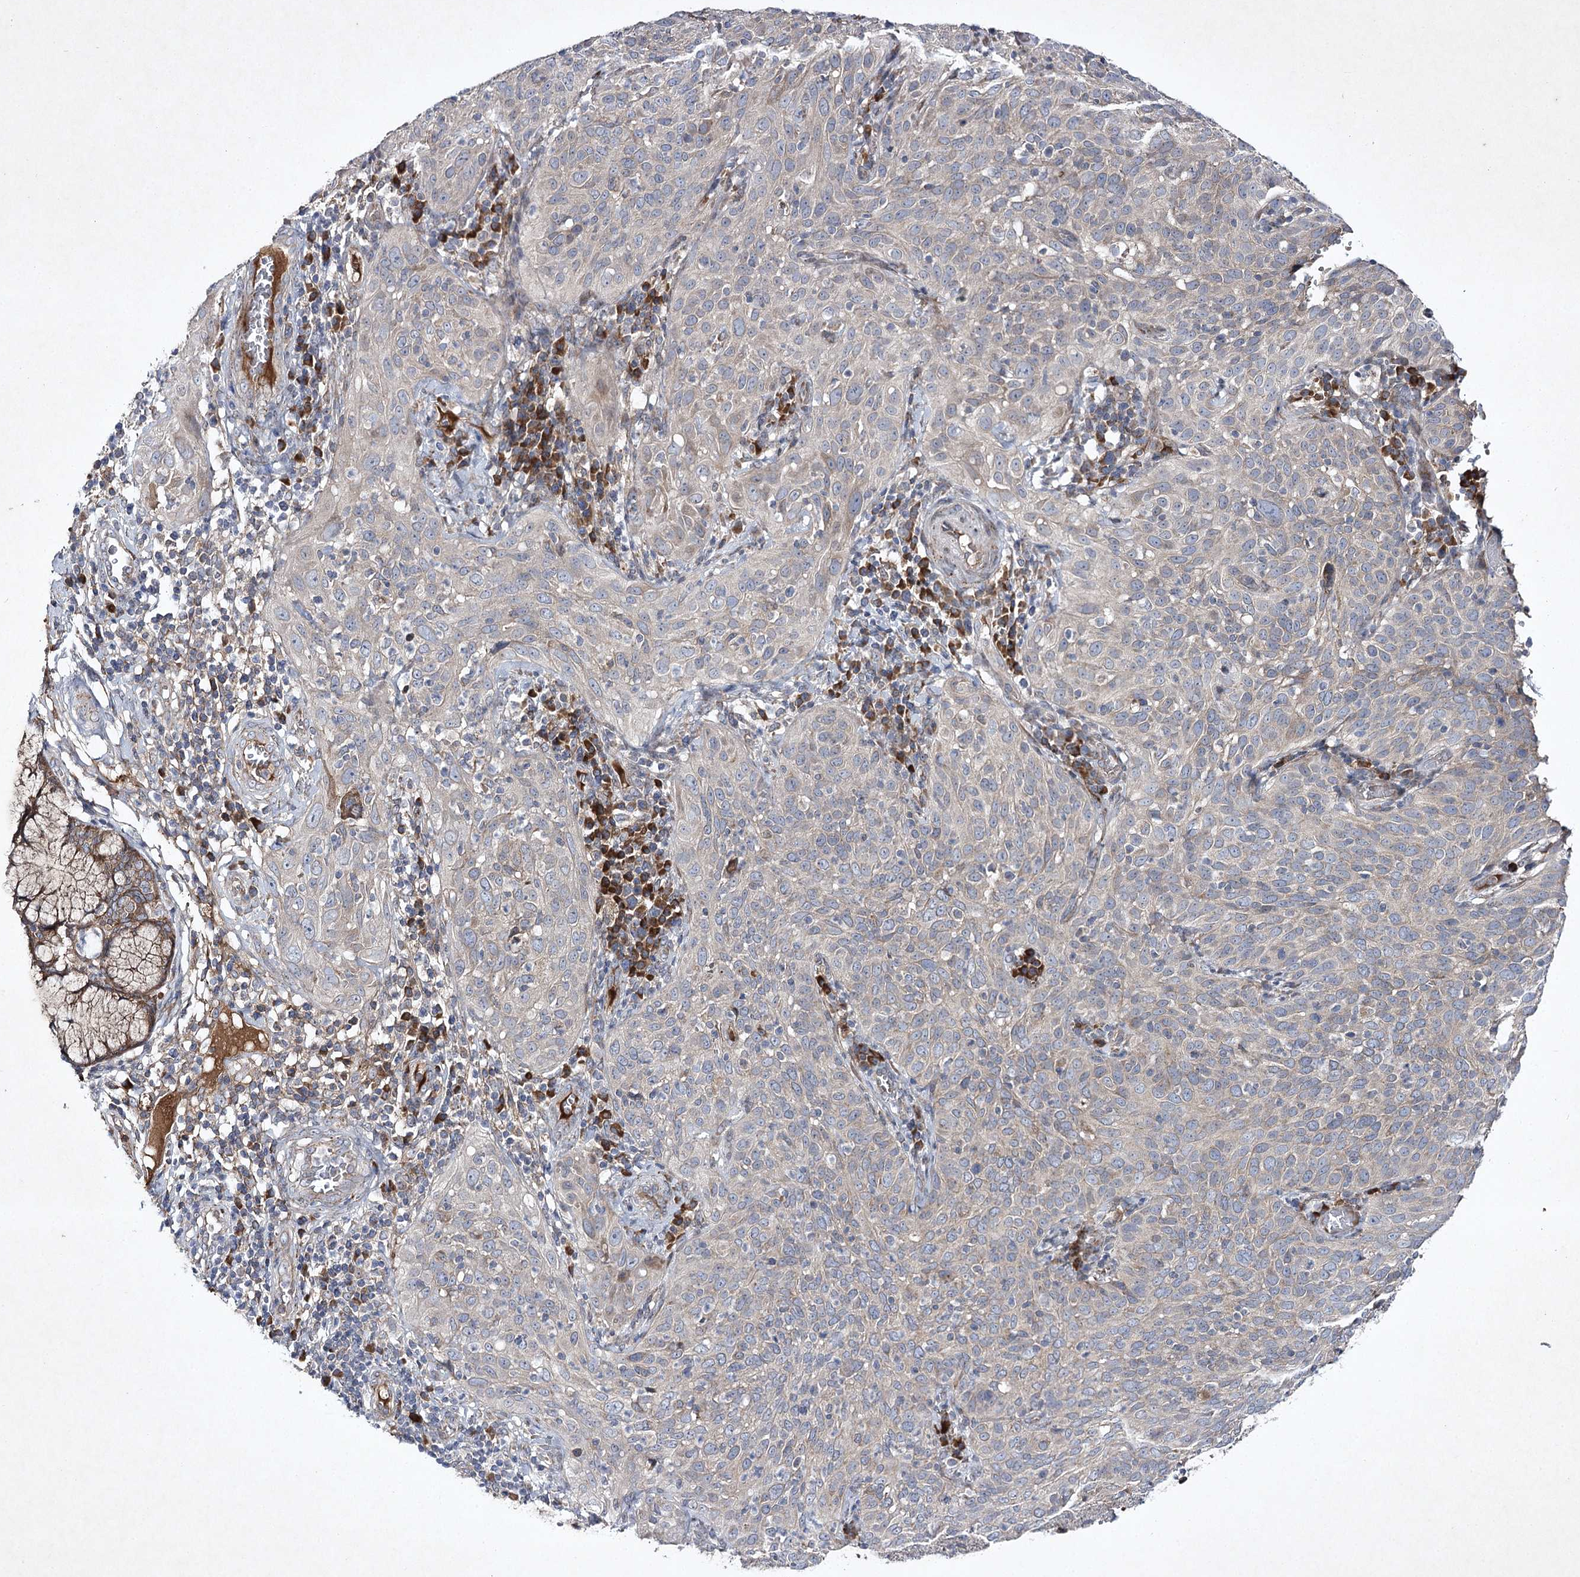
{"staining": {"intensity": "negative", "quantity": "none", "location": "none"}, "tissue": "cervical cancer", "cell_type": "Tumor cells", "image_type": "cancer", "snomed": [{"axis": "morphology", "description": "Squamous cell carcinoma, NOS"}, {"axis": "topography", "description": "Cervix"}], "caption": "The photomicrograph displays no staining of tumor cells in cervical cancer. (Brightfield microscopy of DAB (3,3'-diaminobenzidine) immunohistochemistry (IHC) at high magnification).", "gene": "ALG9", "patient": {"sex": "female", "age": 31}}